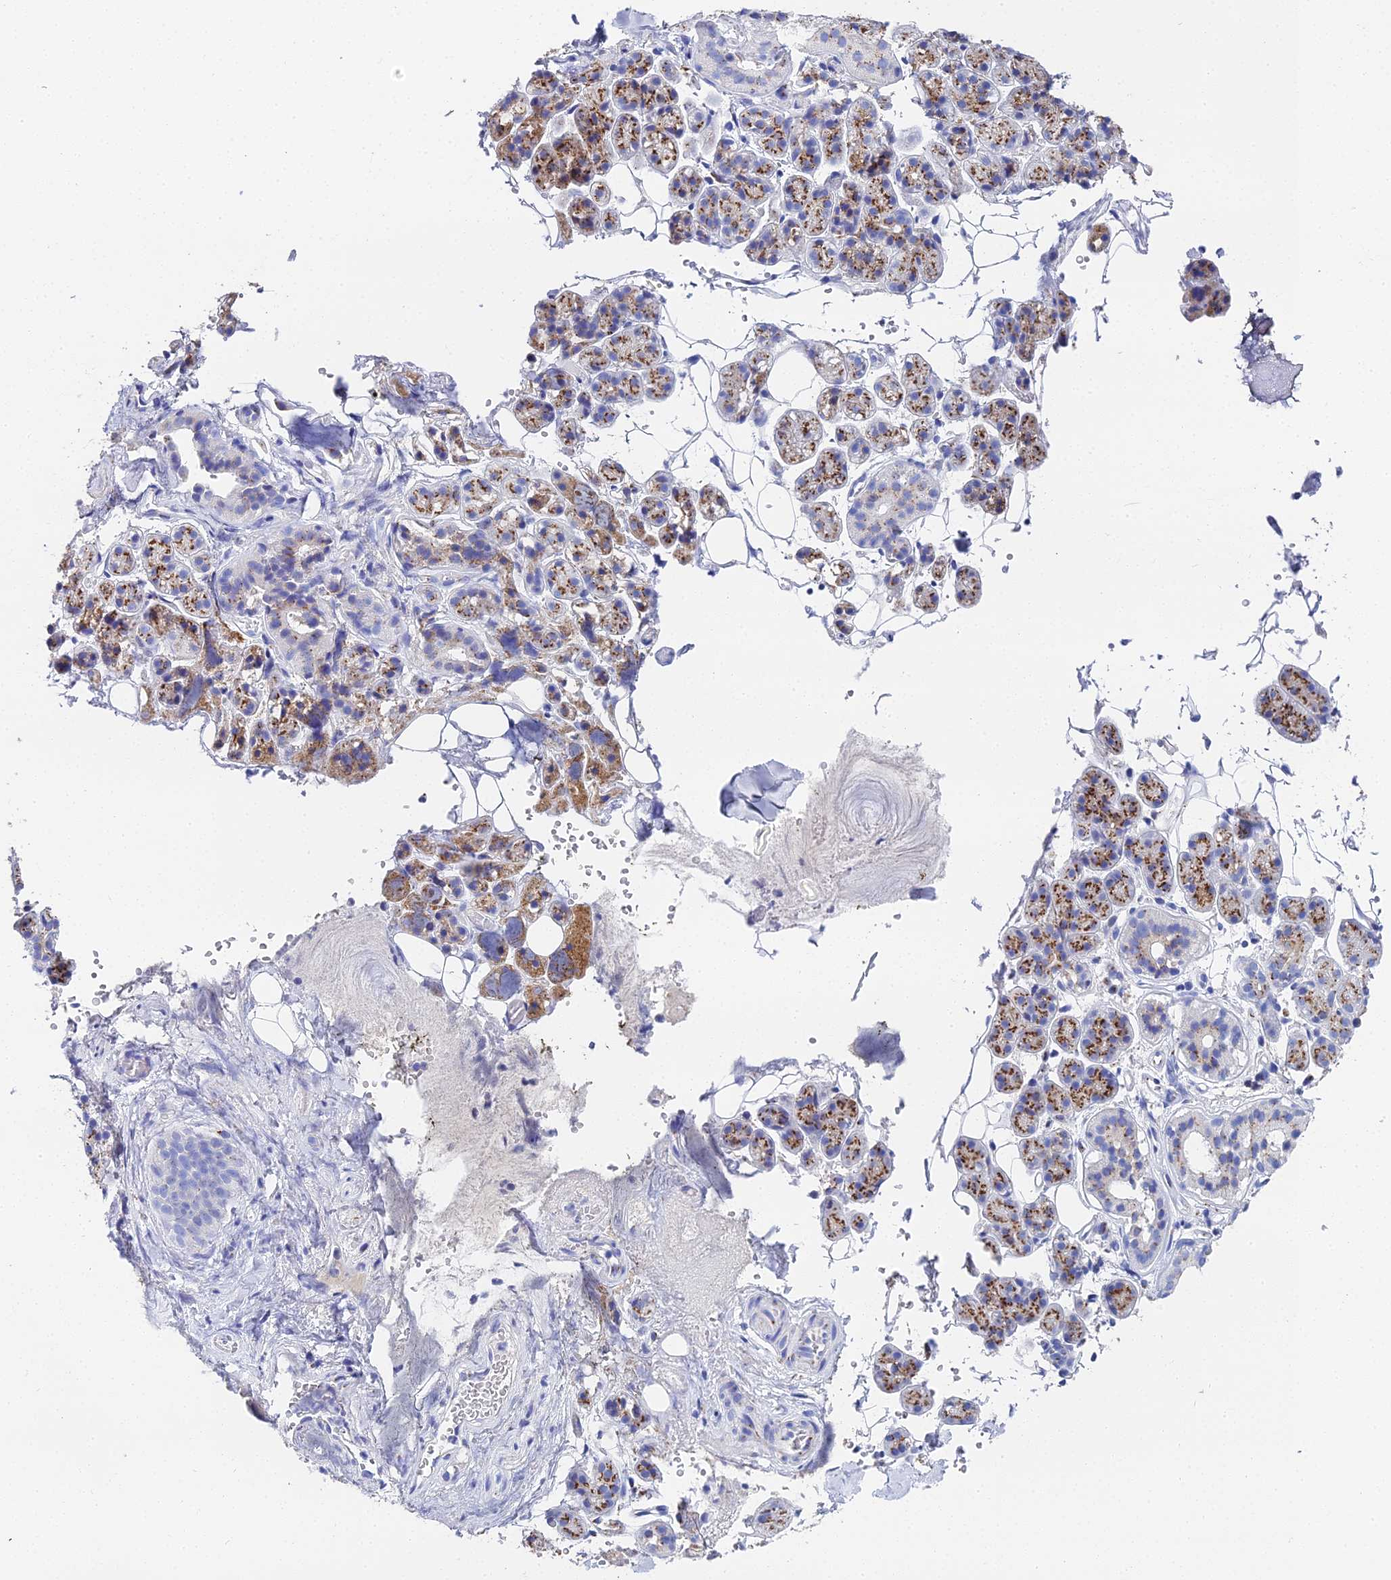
{"staining": {"intensity": "moderate", "quantity": ">75%", "location": "cytoplasmic/membranous"}, "tissue": "salivary gland", "cell_type": "Glandular cells", "image_type": "normal", "snomed": [{"axis": "morphology", "description": "Normal tissue, NOS"}, {"axis": "topography", "description": "Salivary gland"}], "caption": "This micrograph reveals IHC staining of benign human salivary gland, with medium moderate cytoplasmic/membranous expression in about >75% of glandular cells.", "gene": "ENSG00000268674", "patient": {"sex": "female", "age": 33}}